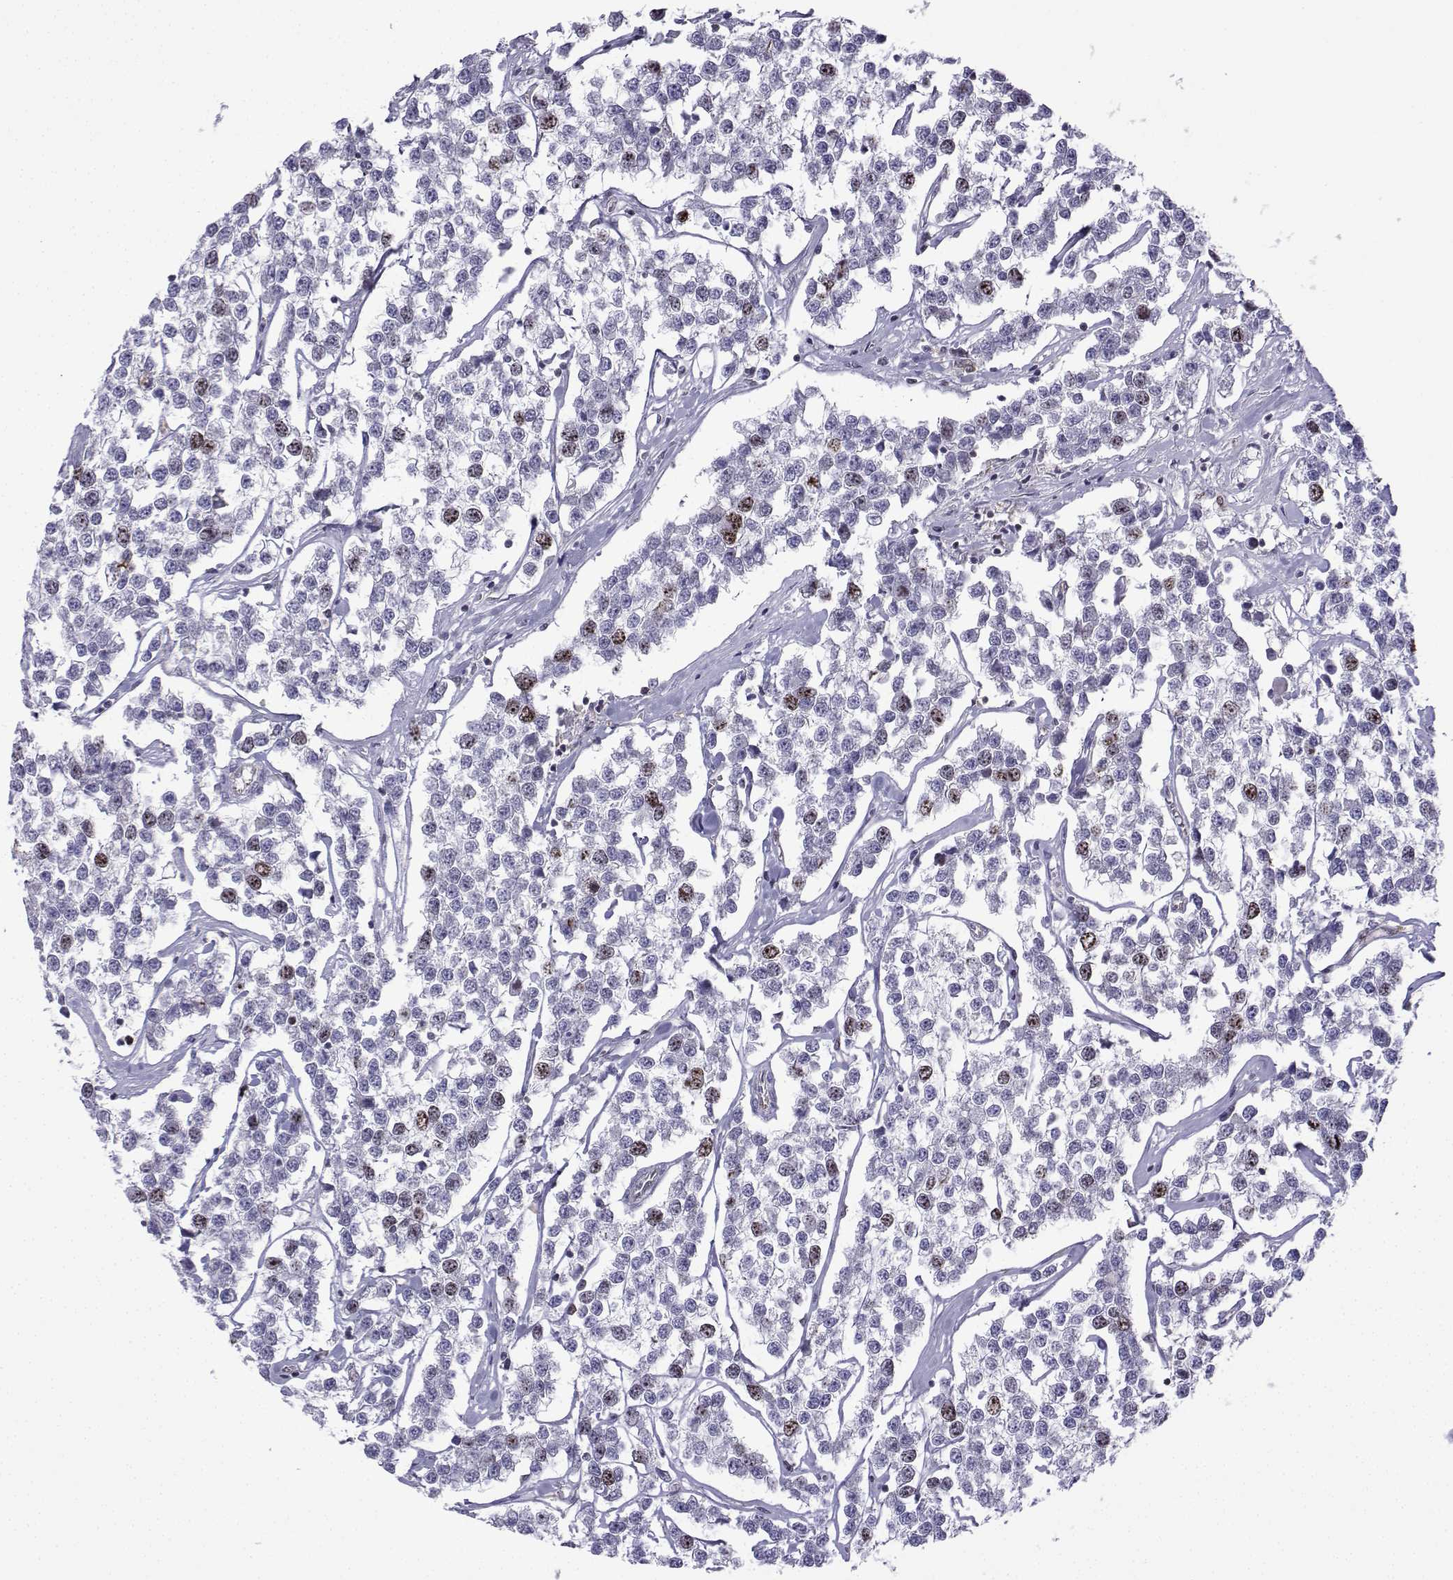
{"staining": {"intensity": "moderate", "quantity": "<25%", "location": "nuclear"}, "tissue": "testis cancer", "cell_type": "Tumor cells", "image_type": "cancer", "snomed": [{"axis": "morphology", "description": "Seminoma, NOS"}, {"axis": "topography", "description": "Testis"}], "caption": "Moderate nuclear protein staining is present in approximately <25% of tumor cells in seminoma (testis).", "gene": "INCENP", "patient": {"sex": "male", "age": 59}}